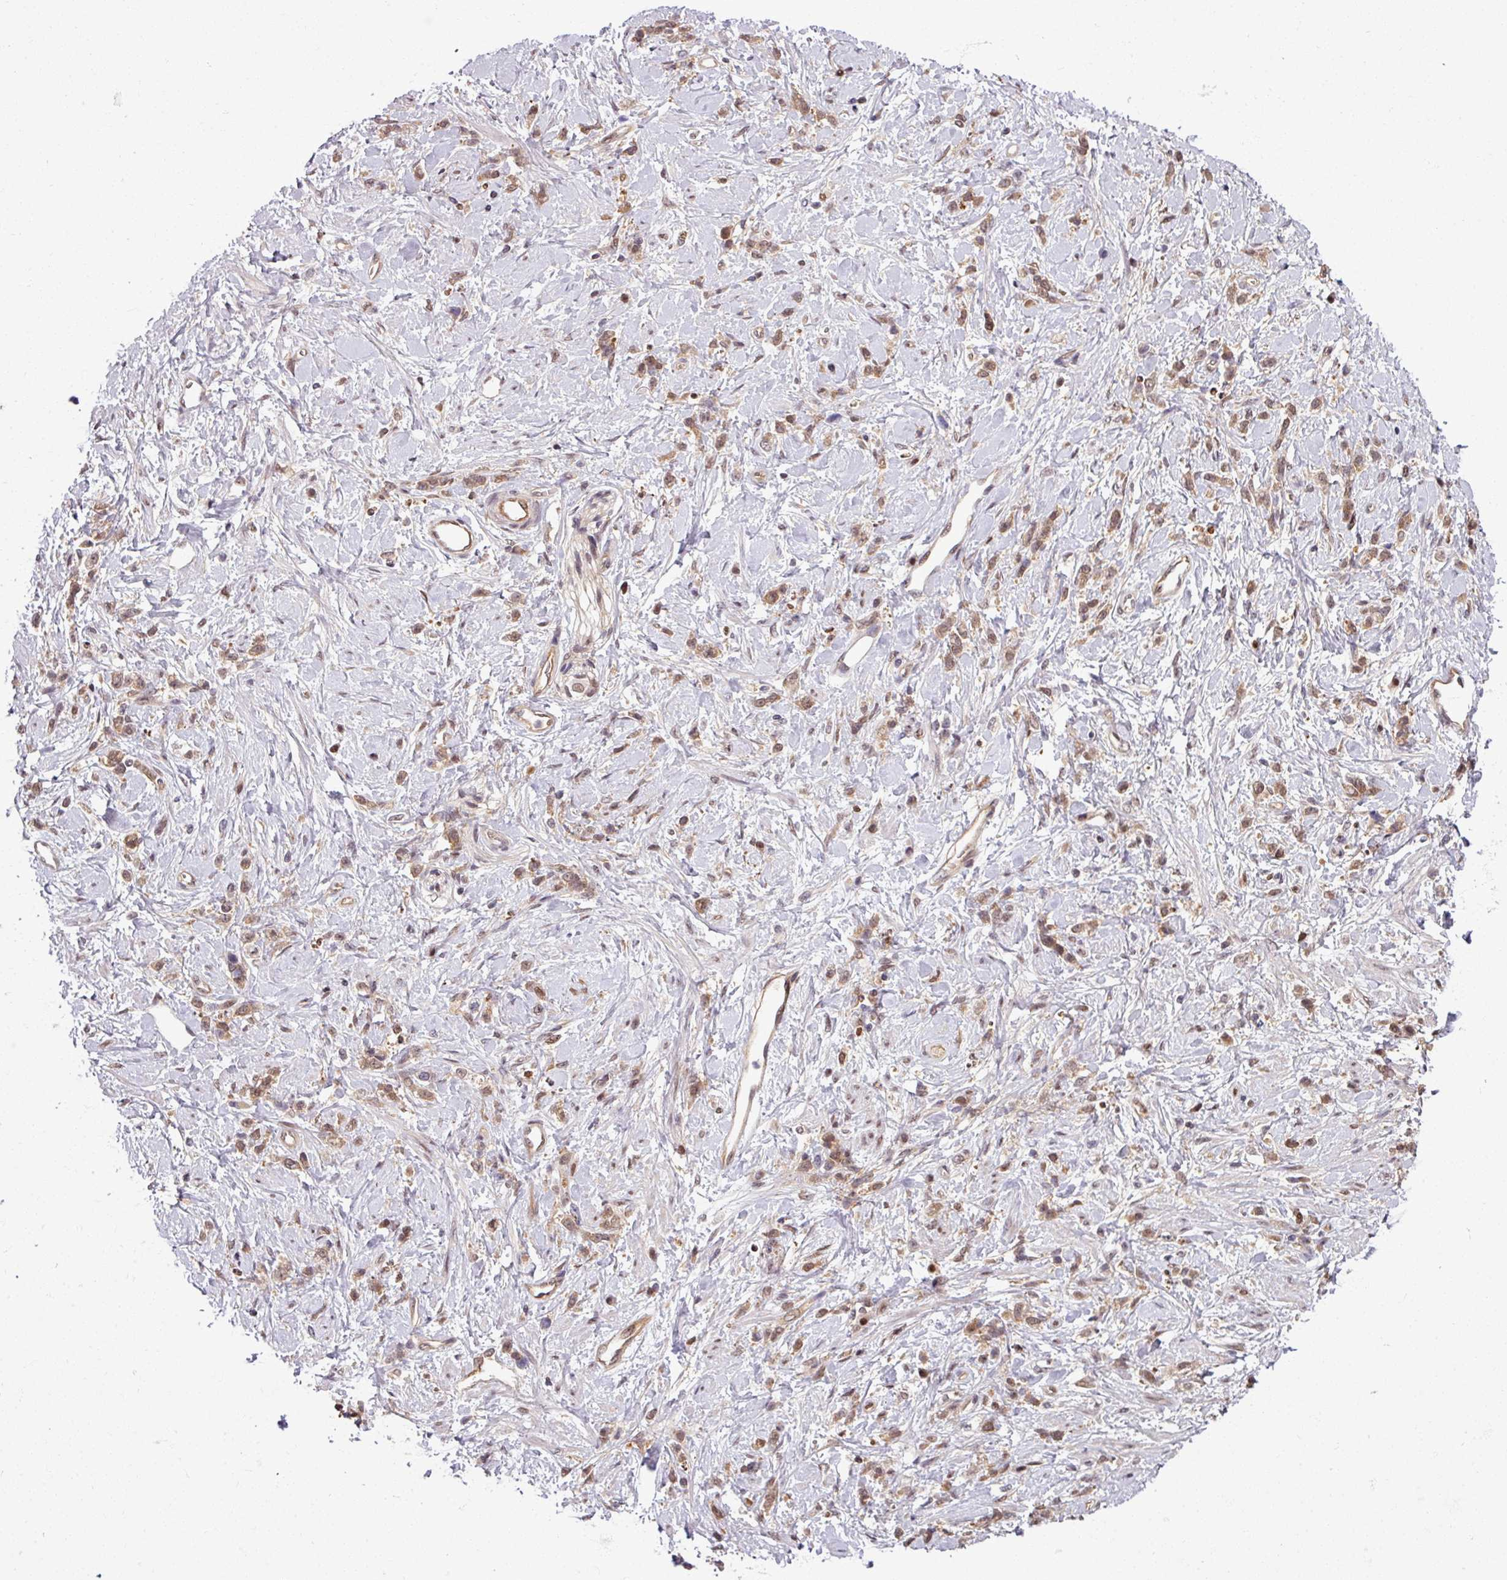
{"staining": {"intensity": "weak", "quantity": ">75%", "location": "cytoplasmic/membranous,nuclear"}, "tissue": "stomach cancer", "cell_type": "Tumor cells", "image_type": "cancer", "snomed": [{"axis": "morphology", "description": "Adenocarcinoma, NOS"}, {"axis": "topography", "description": "Stomach"}], "caption": "Brown immunohistochemical staining in human stomach cancer displays weak cytoplasmic/membranous and nuclear staining in approximately >75% of tumor cells.", "gene": "KCTD11", "patient": {"sex": "female", "age": 60}}